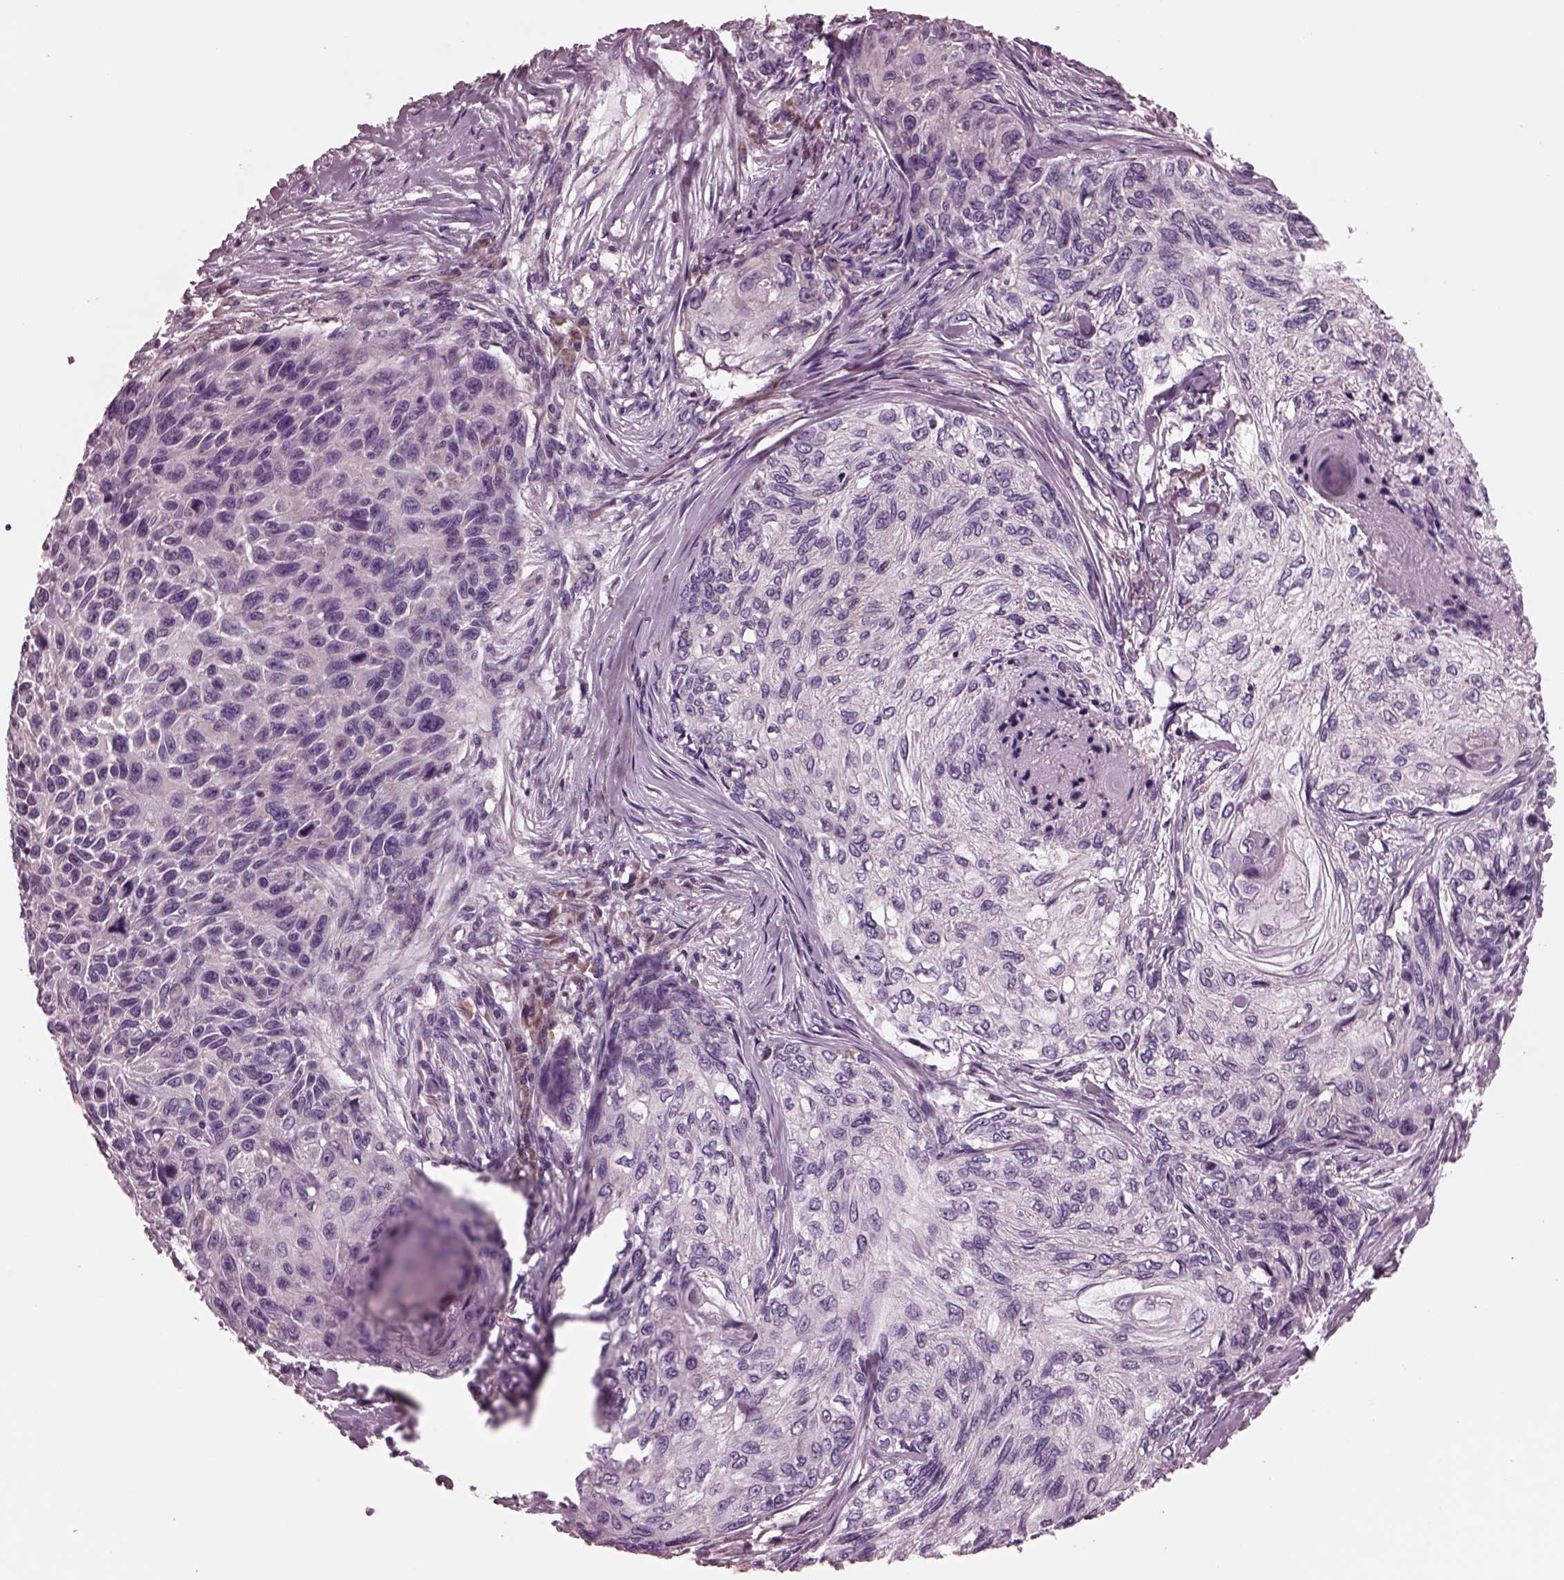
{"staining": {"intensity": "negative", "quantity": "none", "location": "none"}, "tissue": "skin cancer", "cell_type": "Tumor cells", "image_type": "cancer", "snomed": [{"axis": "morphology", "description": "Squamous cell carcinoma, NOS"}, {"axis": "topography", "description": "Skin"}], "caption": "A high-resolution histopathology image shows immunohistochemistry staining of skin cancer (squamous cell carcinoma), which exhibits no significant staining in tumor cells.", "gene": "AP4M1", "patient": {"sex": "male", "age": 92}}